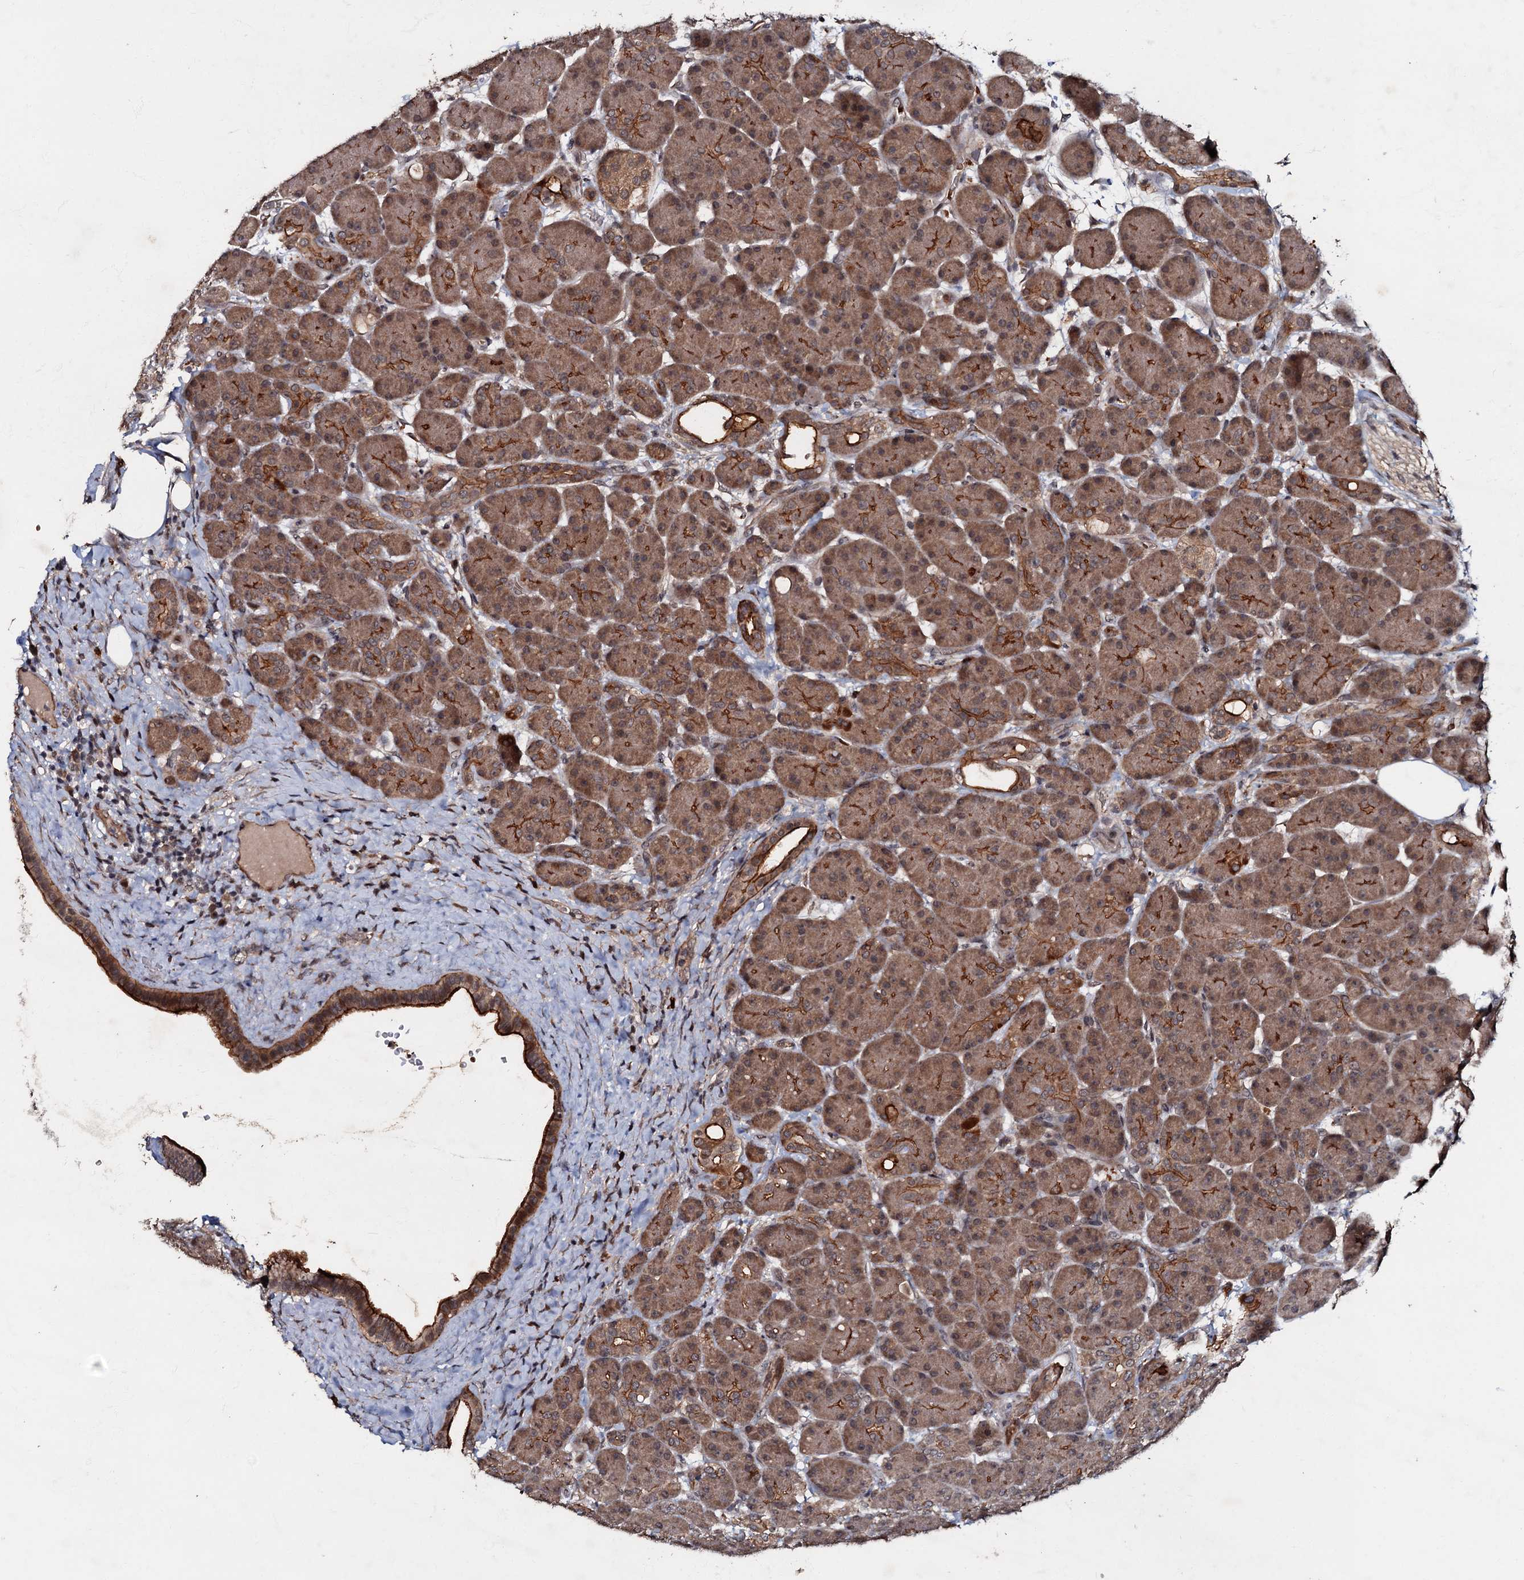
{"staining": {"intensity": "moderate", "quantity": ">75%", "location": "cytoplasmic/membranous"}, "tissue": "pancreas", "cell_type": "Exocrine glandular cells", "image_type": "normal", "snomed": [{"axis": "morphology", "description": "Normal tissue, NOS"}, {"axis": "topography", "description": "Pancreas"}], "caption": "Unremarkable pancreas shows moderate cytoplasmic/membranous staining in about >75% of exocrine glandular cells The staining is performed using DAB brown chromogen to label protein expression. The nuclei are counter-stained blue using hematoxylin..", "gene": "MANSC4", "patient": {"sex": "male", "age": 63}}